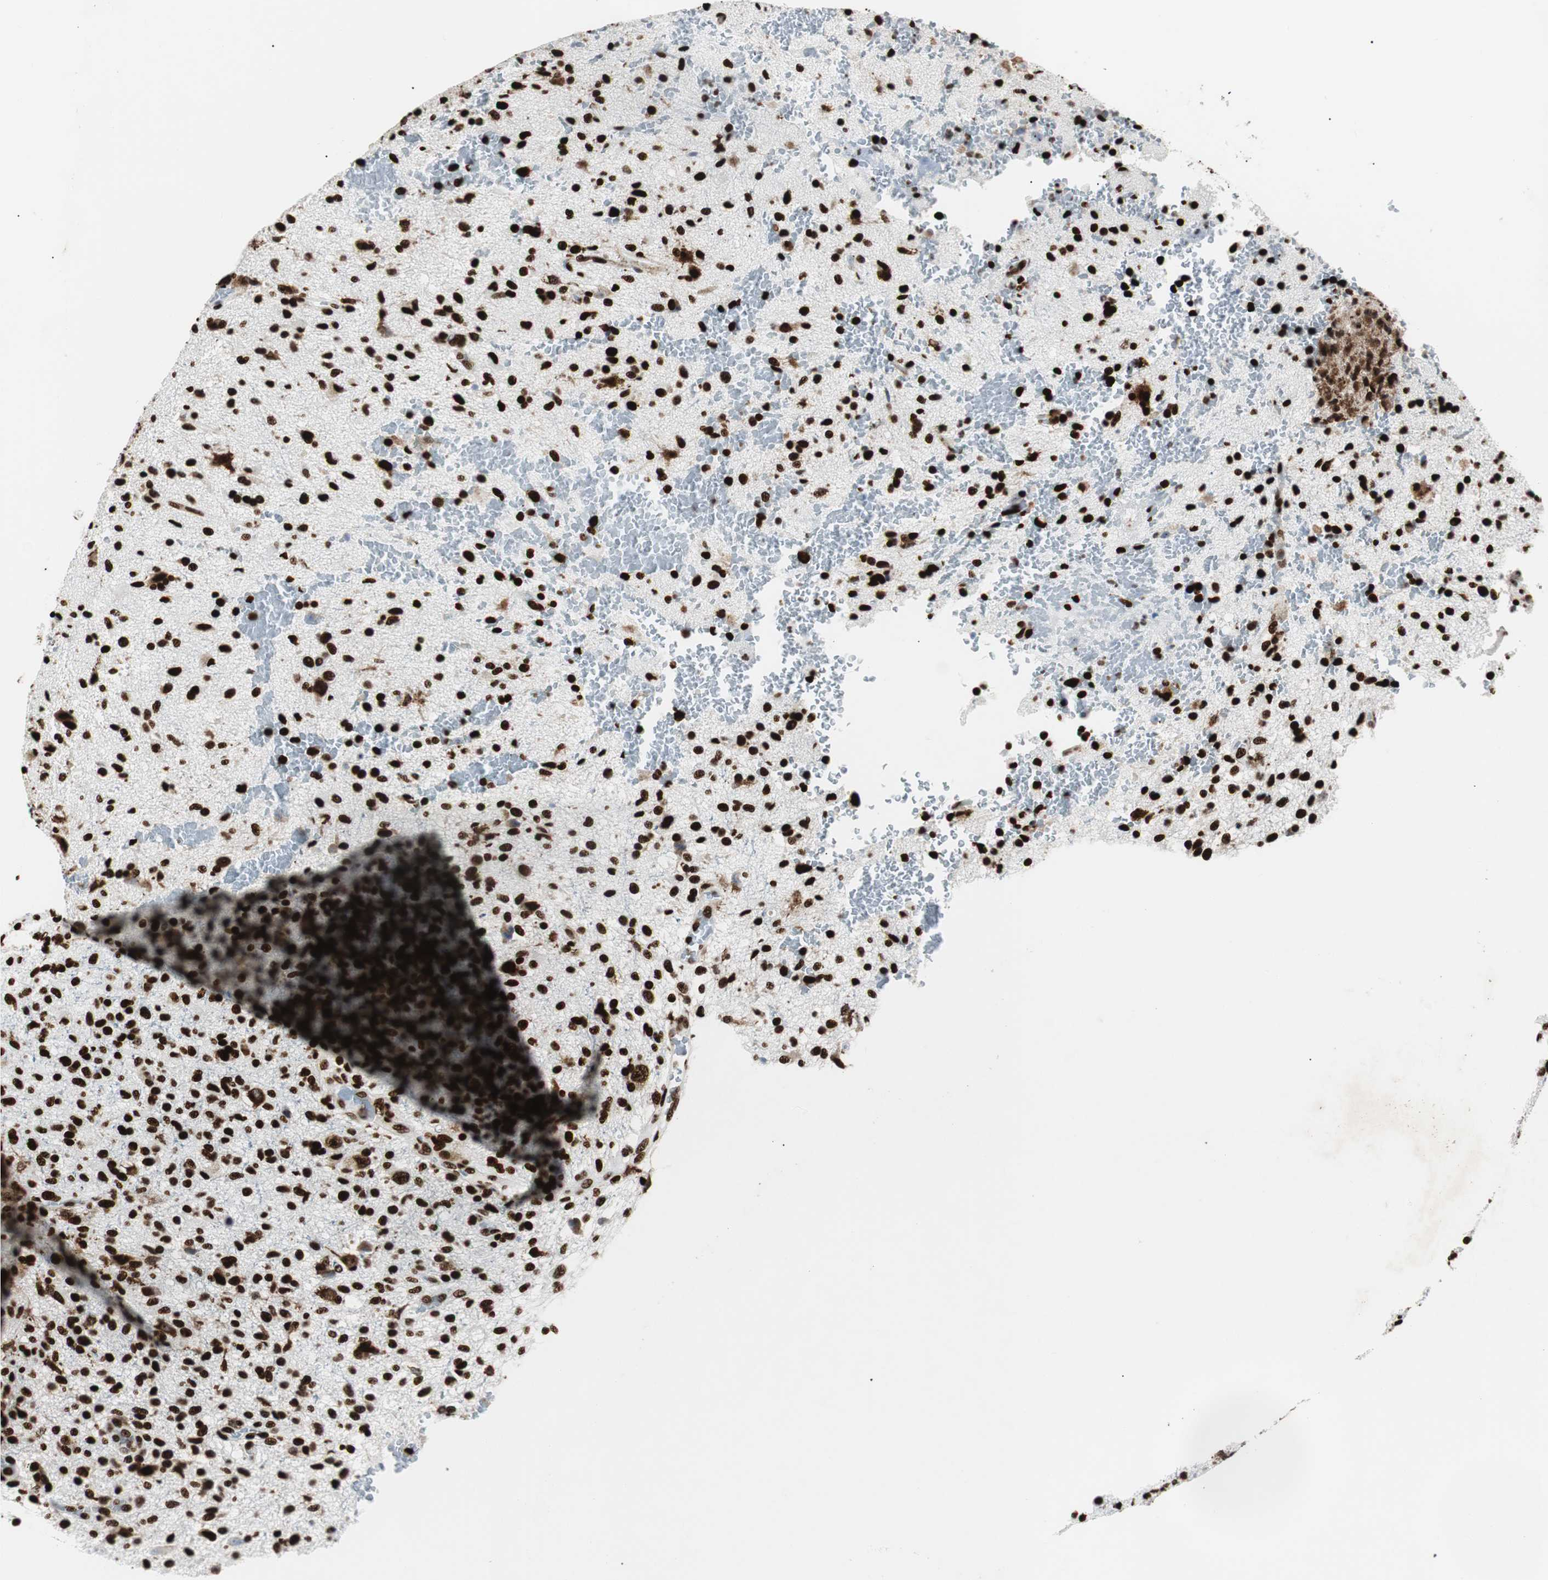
{"staining": {"intensity": "strong", "quantity": ">75%", "location": "nuclear"}, "tissue": "glioma", "cell_type": "Tumor cells", "image_type": "cancer", "snomed": [{"axis": "morphology", "description": "Glioma, malignant, High grade"}, {"axis": "topography", "description": "Brain"}], "caption": "There is high levels of strong nuclear positivity in tumor cells of malignant high-grade glioma, as demonstrated by immunohistochemical staining (brown color).", "gene": "NCL", "patient": {"sex": "male", "age": 71}}